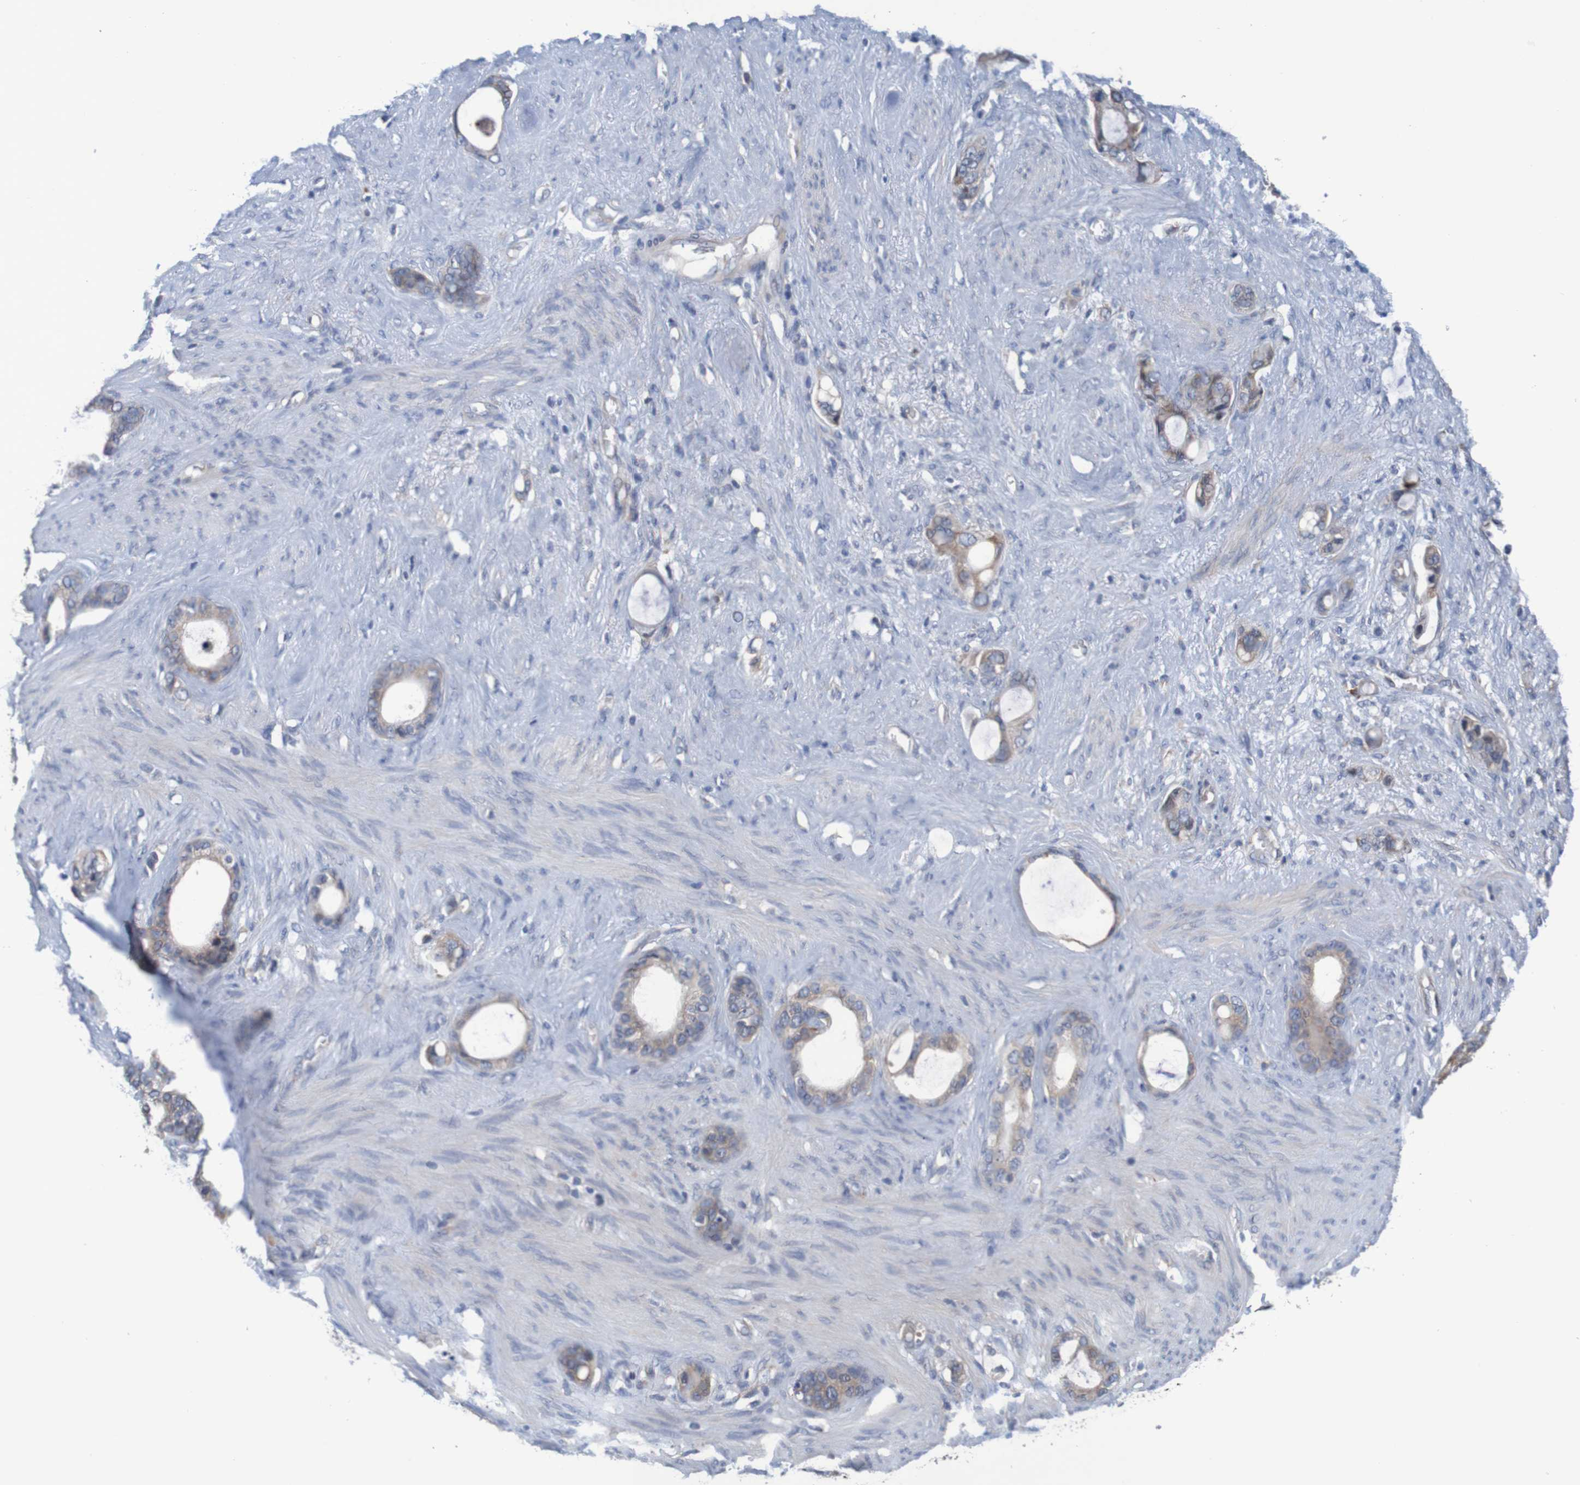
{"staining": {"intensity": "weak", "quantity": ">75%", "location": "cytoplasmic/membranous"}, "tissue": "stomach cancer", "cell_type": "Tumor cells", "image_type": "cancer", "snomed": [{"axis": "morphology", "description": "Adenocarcinoma, NOS"}, {"axis": "topography", "description": "Stomach"}], "caption": "Protein expression analysis of stomach cancer demonstrates weak cytoplasmic/membranous positivity in approximately >75% of tumor cells.", "gene": "CLDN18", "patient": {"sex": "female", "age": 75}}